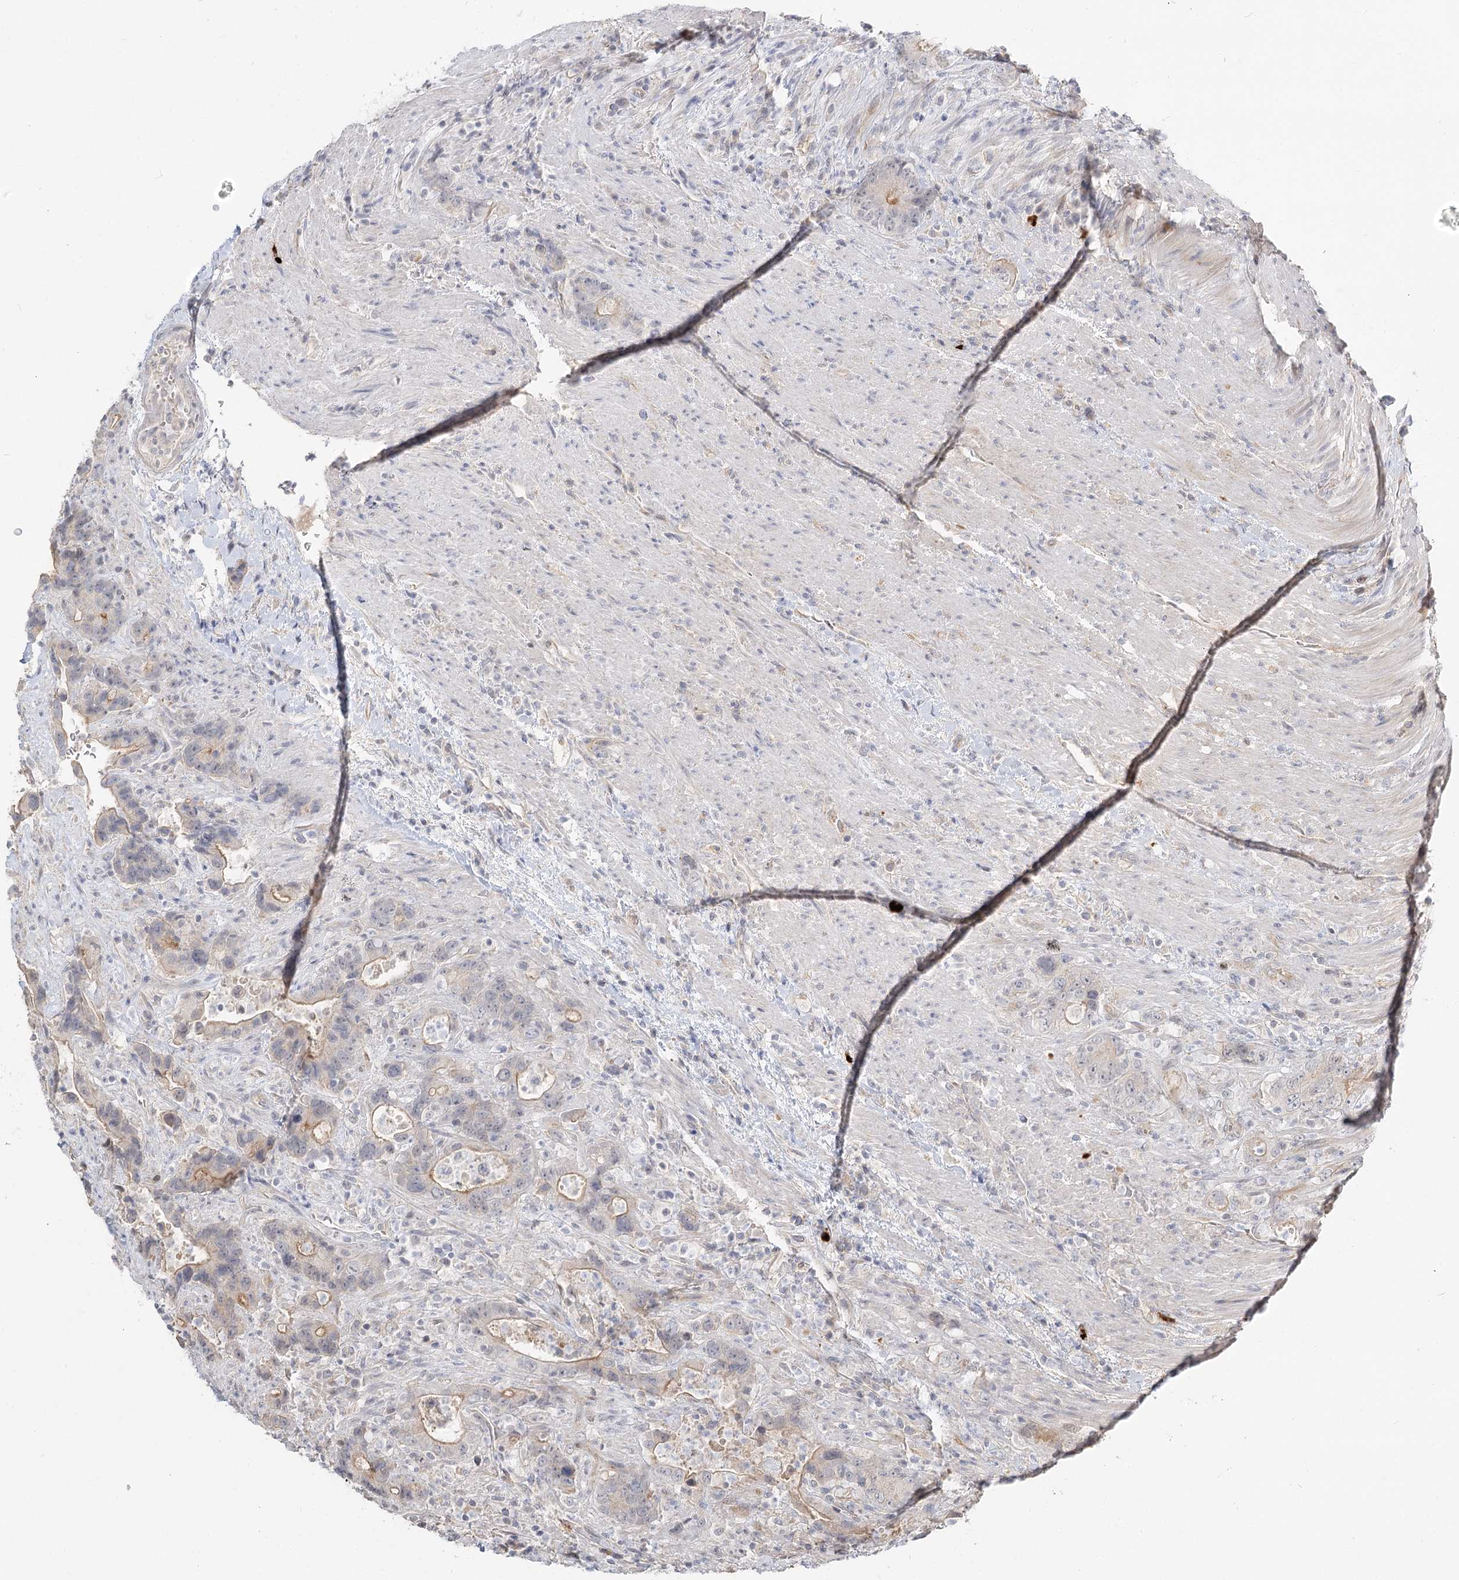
{"staining": {"intensity": "weak", "quantity": "25%-75%", "location": "cytoplasmic/membranous"}, "tissue": "colorectal cancer", "cell_type": "Tumor cells", "image_type": "cancer", "snomed": [{"axis": "morphology", "description": "Adenocarcinoma, NOS"}, {"axis": "topography", "description": "Colon"}], "caption": "Colorectal adenocarcinoma was stained to show a protein in brown. There is low levels of weak cytoplasmic/membranous positivity in about 25%-75% of tumor cells.", "gene": "GUCY2C", "patient": {"sex": "female", "age": 75}}